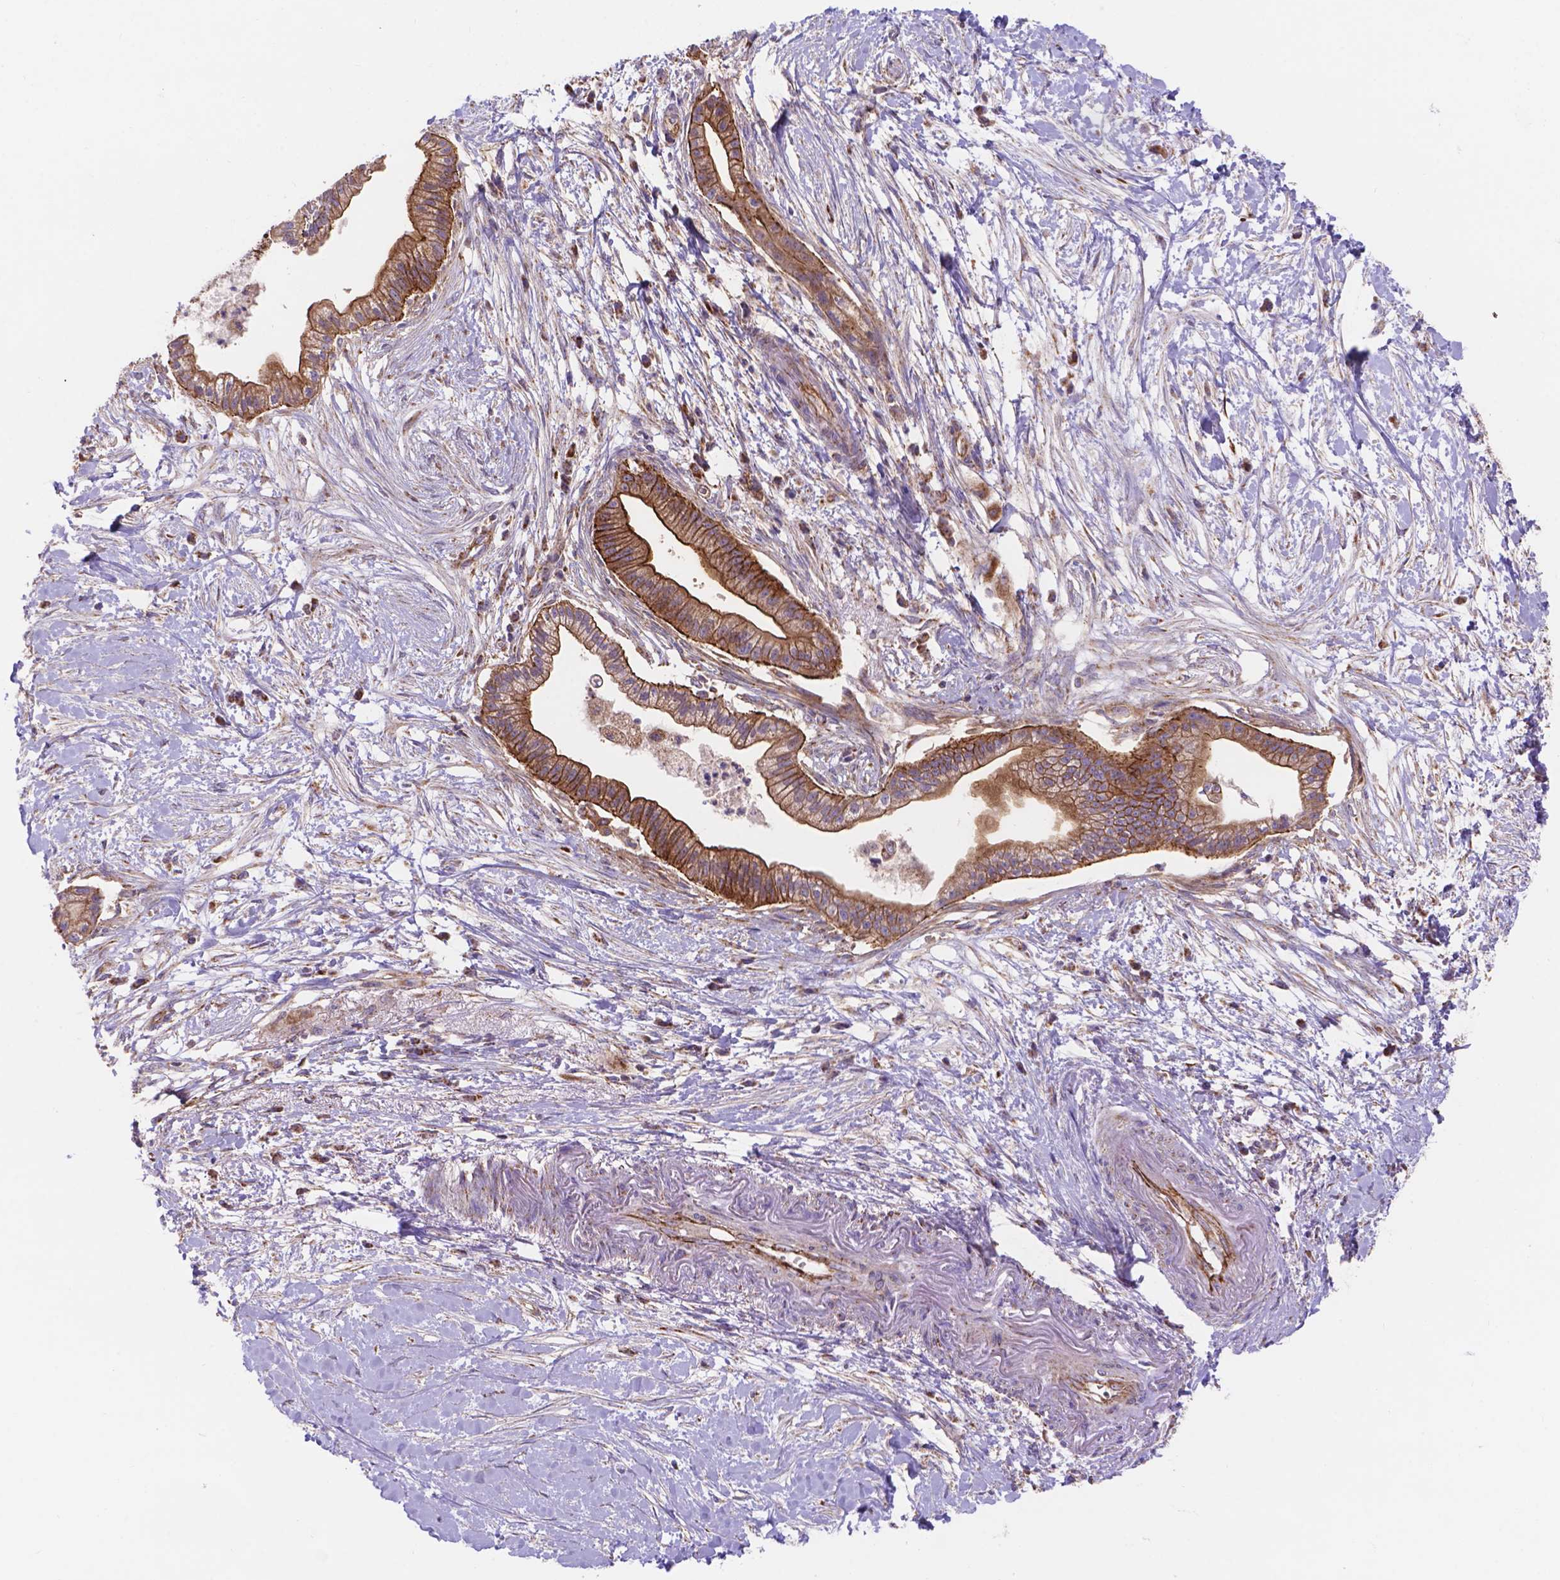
{"staining": {"intensity": "moderate", "quantity": ">75%", "location": "cytoplasmic/membranous"}, "tissue": "pancreatic cancer", "cell_type": "Tumor cells", "image_type": "cancer", "snomed": [{"axis": "morphology", "description": "Normal tissue, NOS"}, {"axis": "morphology", "description": "Adenocarcinoma, NOS"}, {"axis": "topography", "description": "Lymph node"}, {"axis": "topography", "description": "Pancreas"}], "caption": "Immunohistochemical staining of human adenocarcinoma (pancreatic) demonstrates medium levels of moderate cytoplasmic/membranous staining in approximately >75% of tumor cells.", "gene": "AK3", "patient": {"sex": "female", "age": 58}}